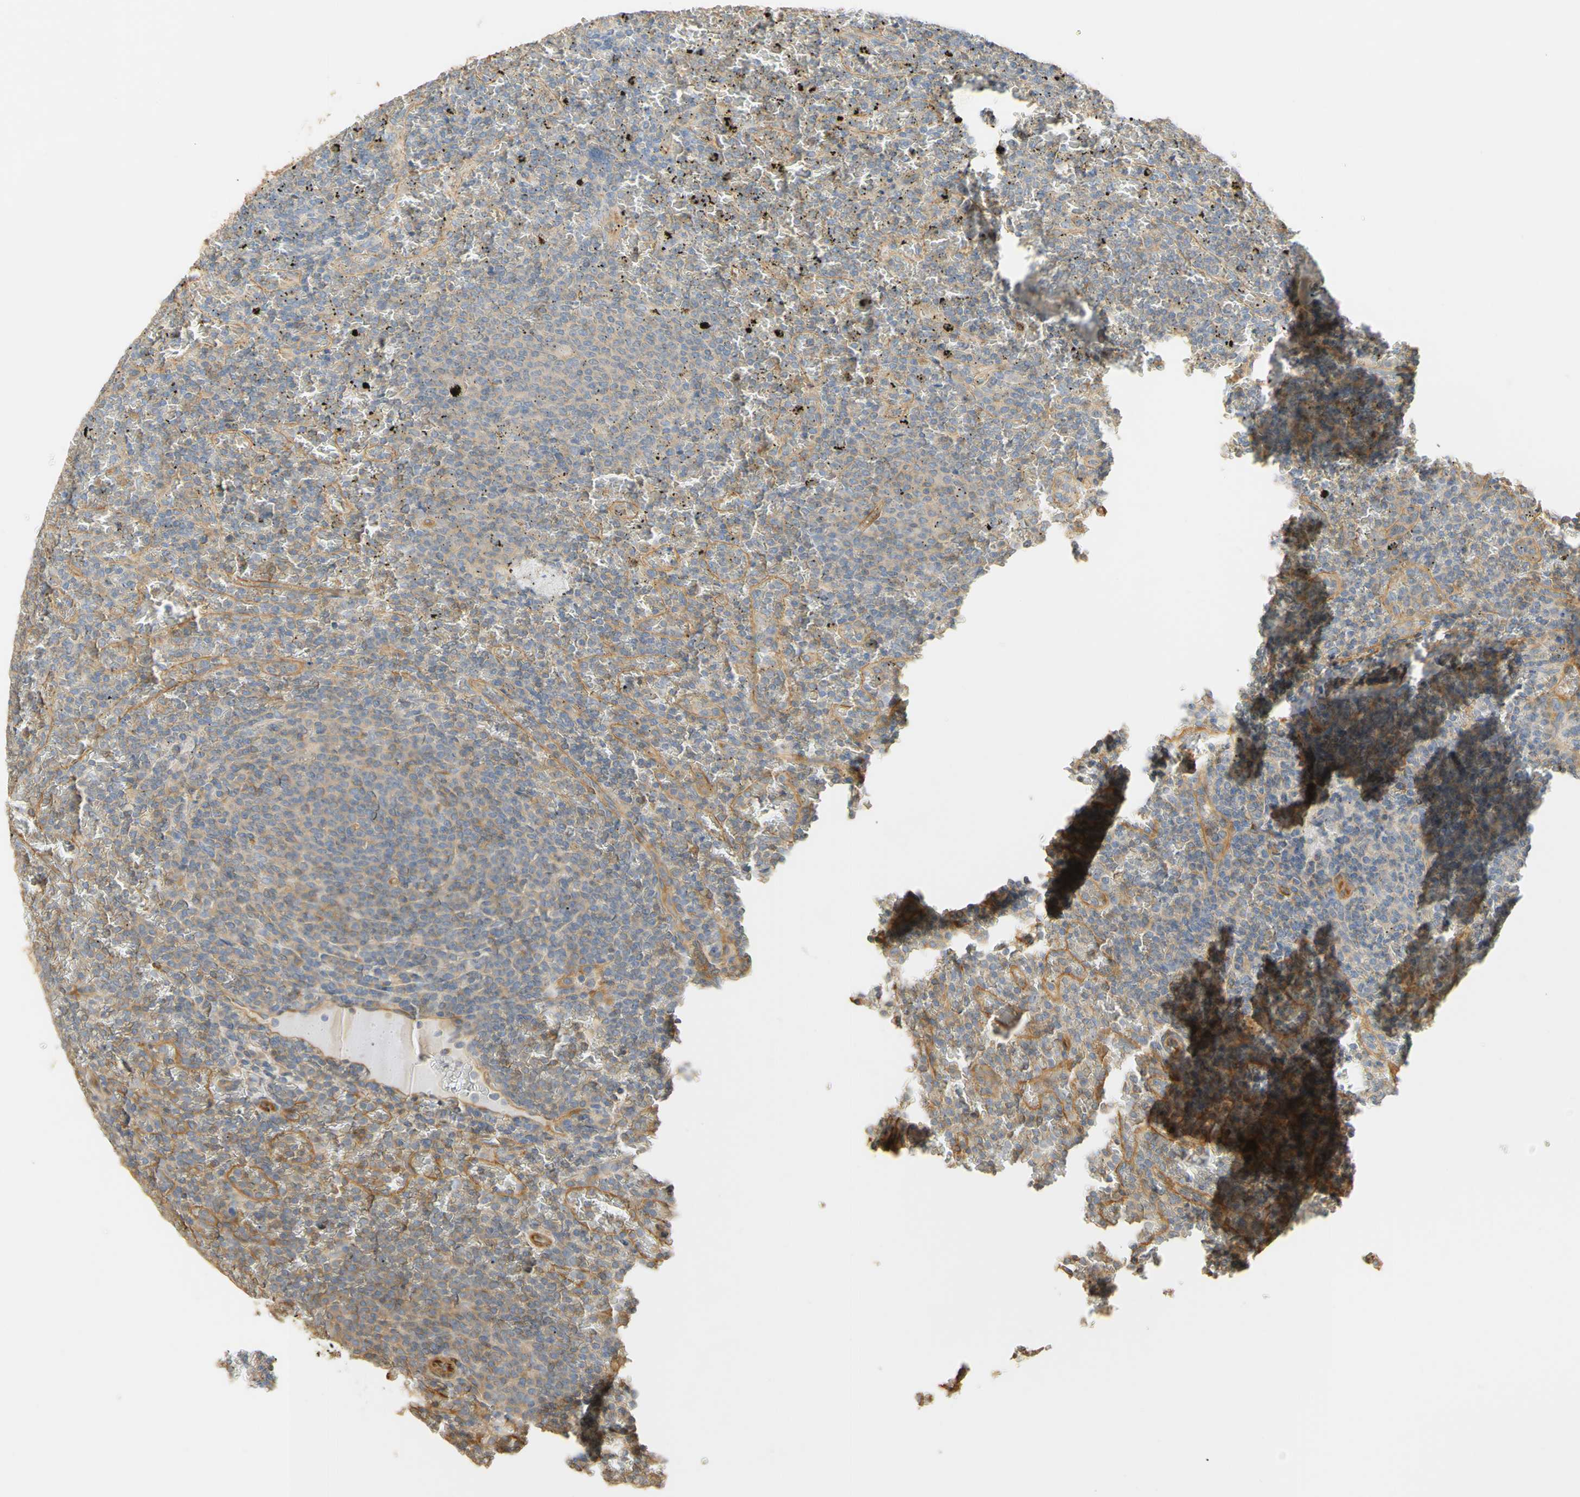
{"staining": {"intensity": "negative", "quantity": "none", "location": "none"}, "tissue": "lymphoma", "cell_type": "Tumor cells", "image_type": "cancer", "snomed": [{"axis": "morphology", "description": "Malignant lymphoma, non-Hodgkin's type, Low grade"}, {"axis": "topography", "description": "Spleen"}], "caption": "DAB immunohistochemical staining of low-grade malignant lymphoma, non-Hodgkin's type shows no significant expression in tumor cells. (Brightfield microscopy of DAB immunohistochemistry at high magnification).", "gene": "KCNE4", "patient": {"sex": "female", "age": 77}}